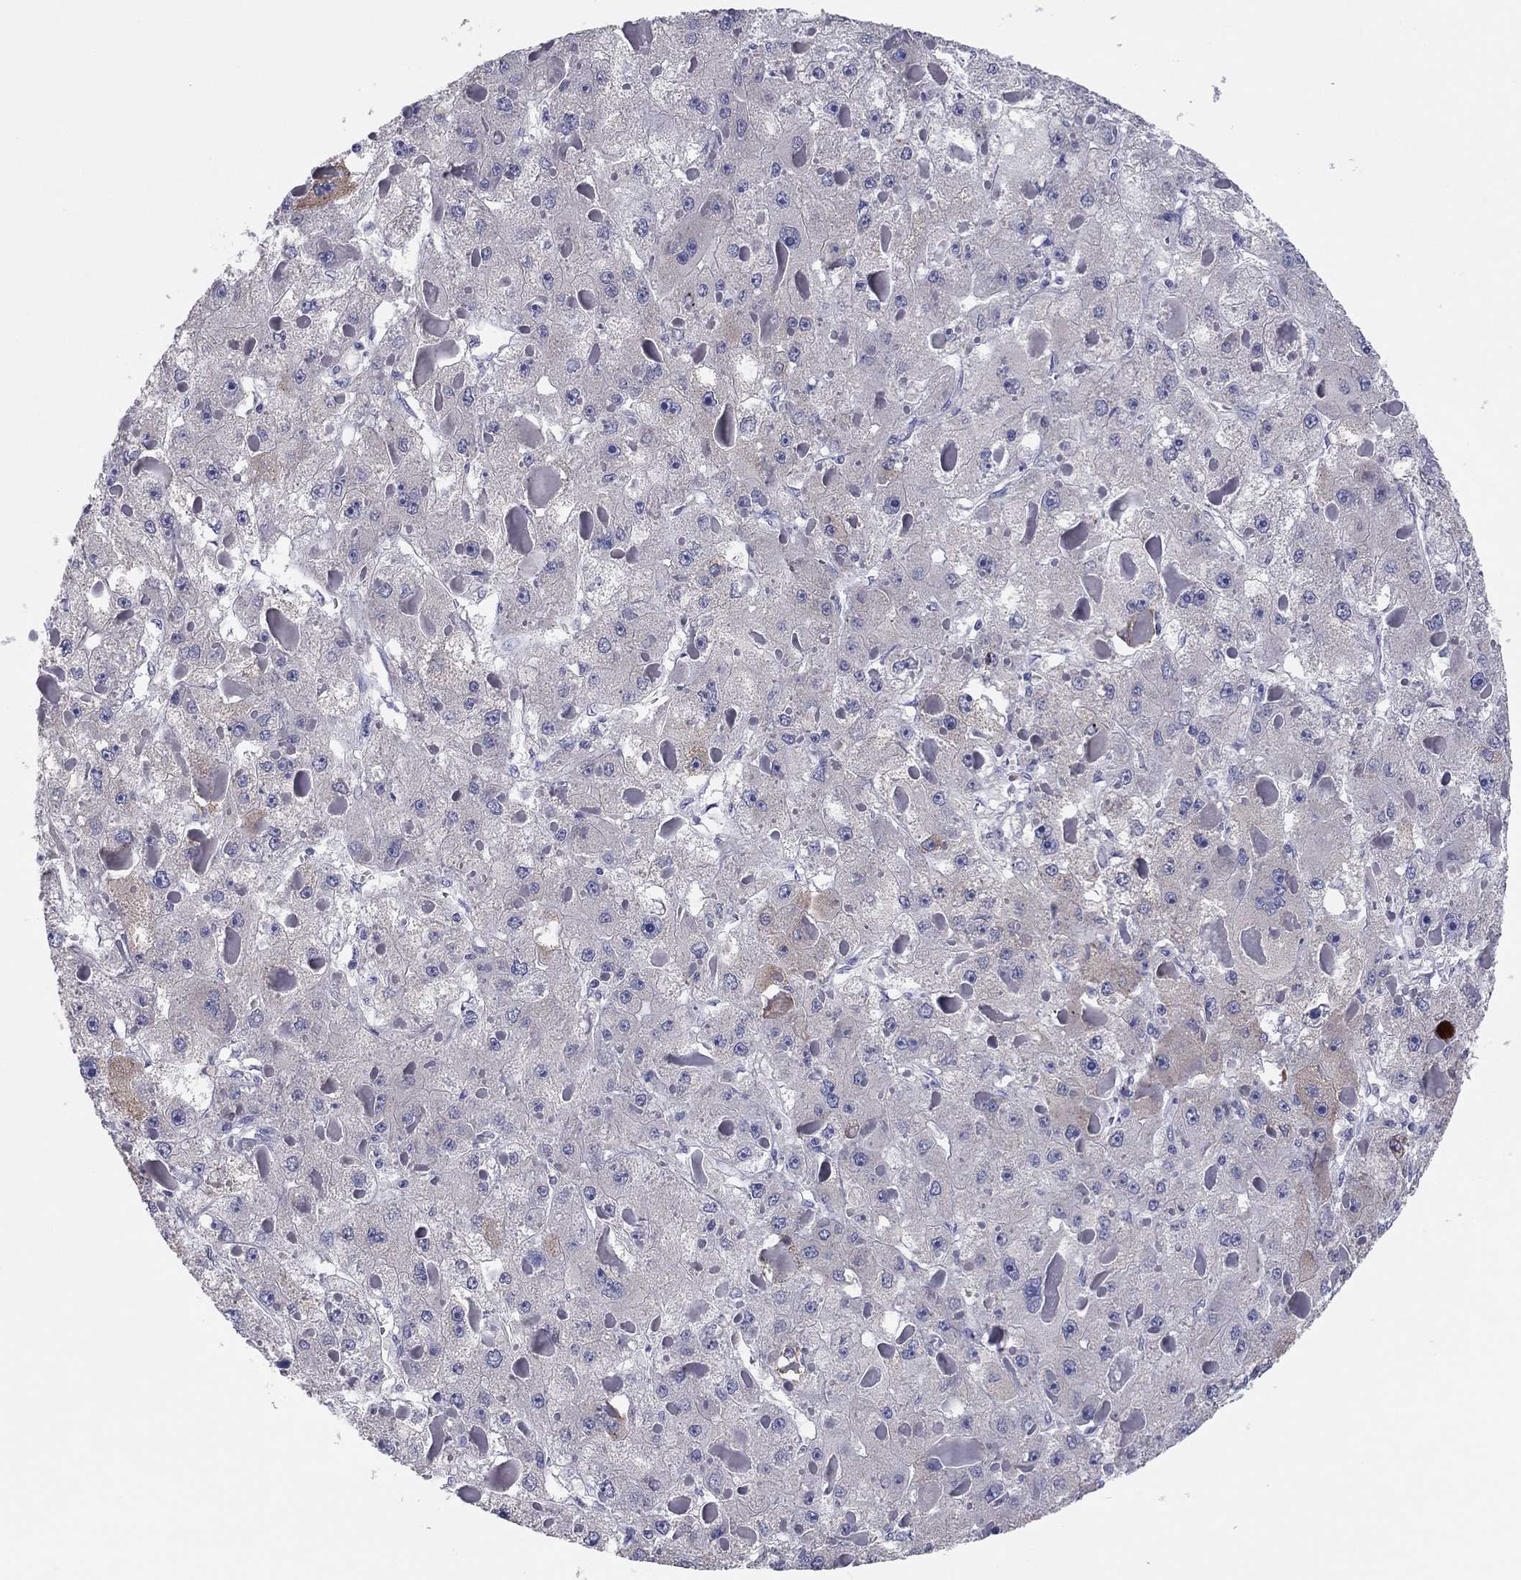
{"staining": {"intensity": "weak", "quantity": "<25%", "location": "cytoplasmic/membranous"}, "tissue": "liver cancer", "cell_type": "Tumor cells", "image_type": "cancer", "snomed": [{"axis": "morphology", "description": "Carcinoma, Hepatocellular, NOS"}, {"axis": "topography", "description": "Liver"}], "caption": "Immunohistochemistry (IHC) micrograph of liver cancer stained for a protein (brown), which demonstrates no positivity in tumor cells. (IHC, brightfield microscopy, high magnification).", "gene": "GRK7", "patient": {"sex": "female", "age": 73}}